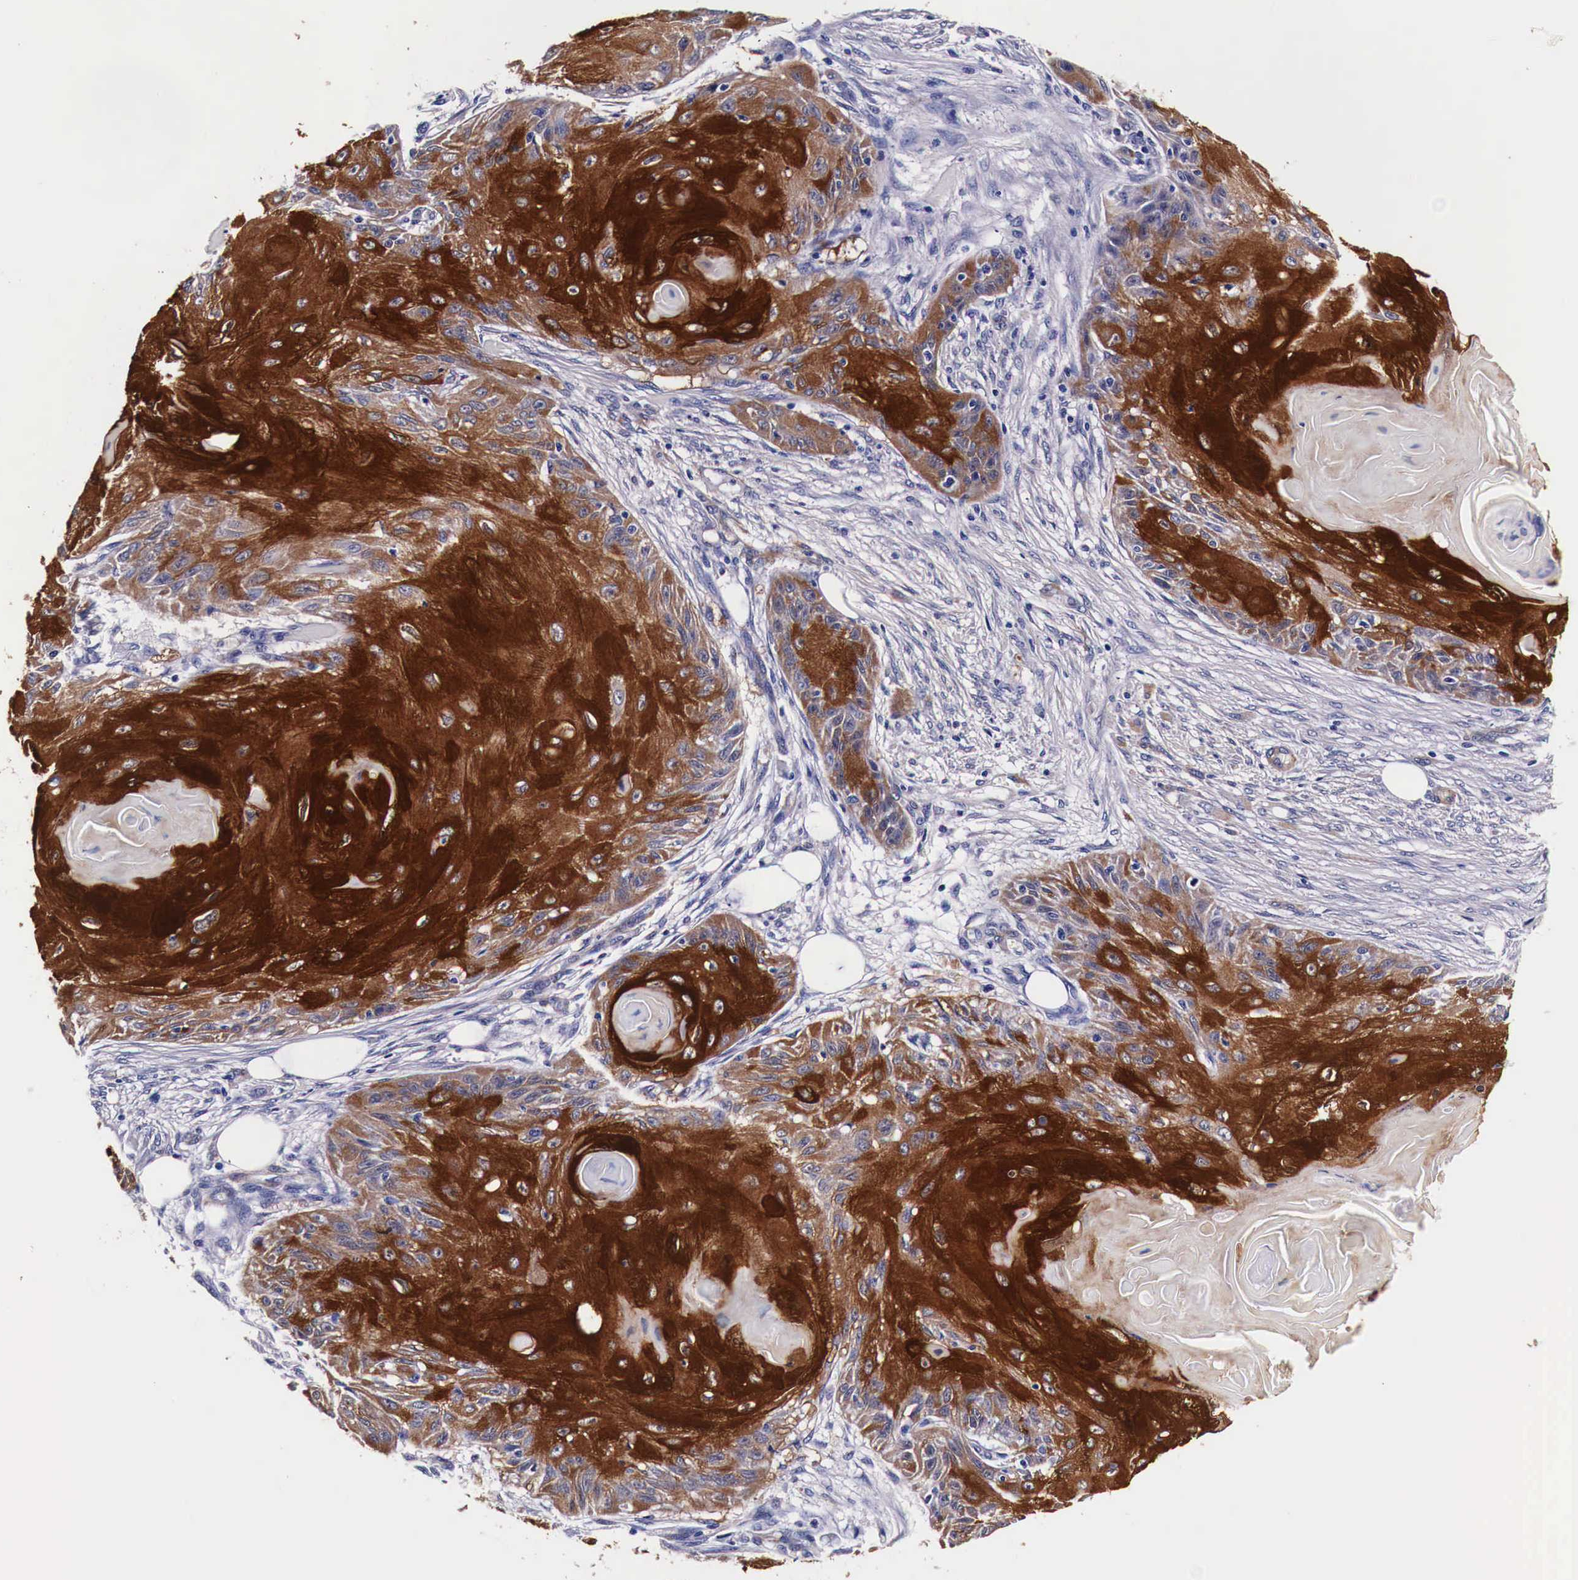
{"staining": {"intensity": "strong", "quantity": ">75%", "location": "cytoplasmic/membranous"}, "tissue": "skin cancer", "cell_type": "Tumor cells", "image_type": "cancer", "snomed": [{"axis": "morphology", "description": "Squamous cell carcinoma, NOS"}, {"axis": "topography", "description": "Skin"}], "caption": "The immunohistochemical stain highlights strong cytoplasmic/membranous expression in tumor cells of skin squamous cell carcinoma tissue.", "gene": "HSPB1", "patient": {"sex": "female", "age": 88}}